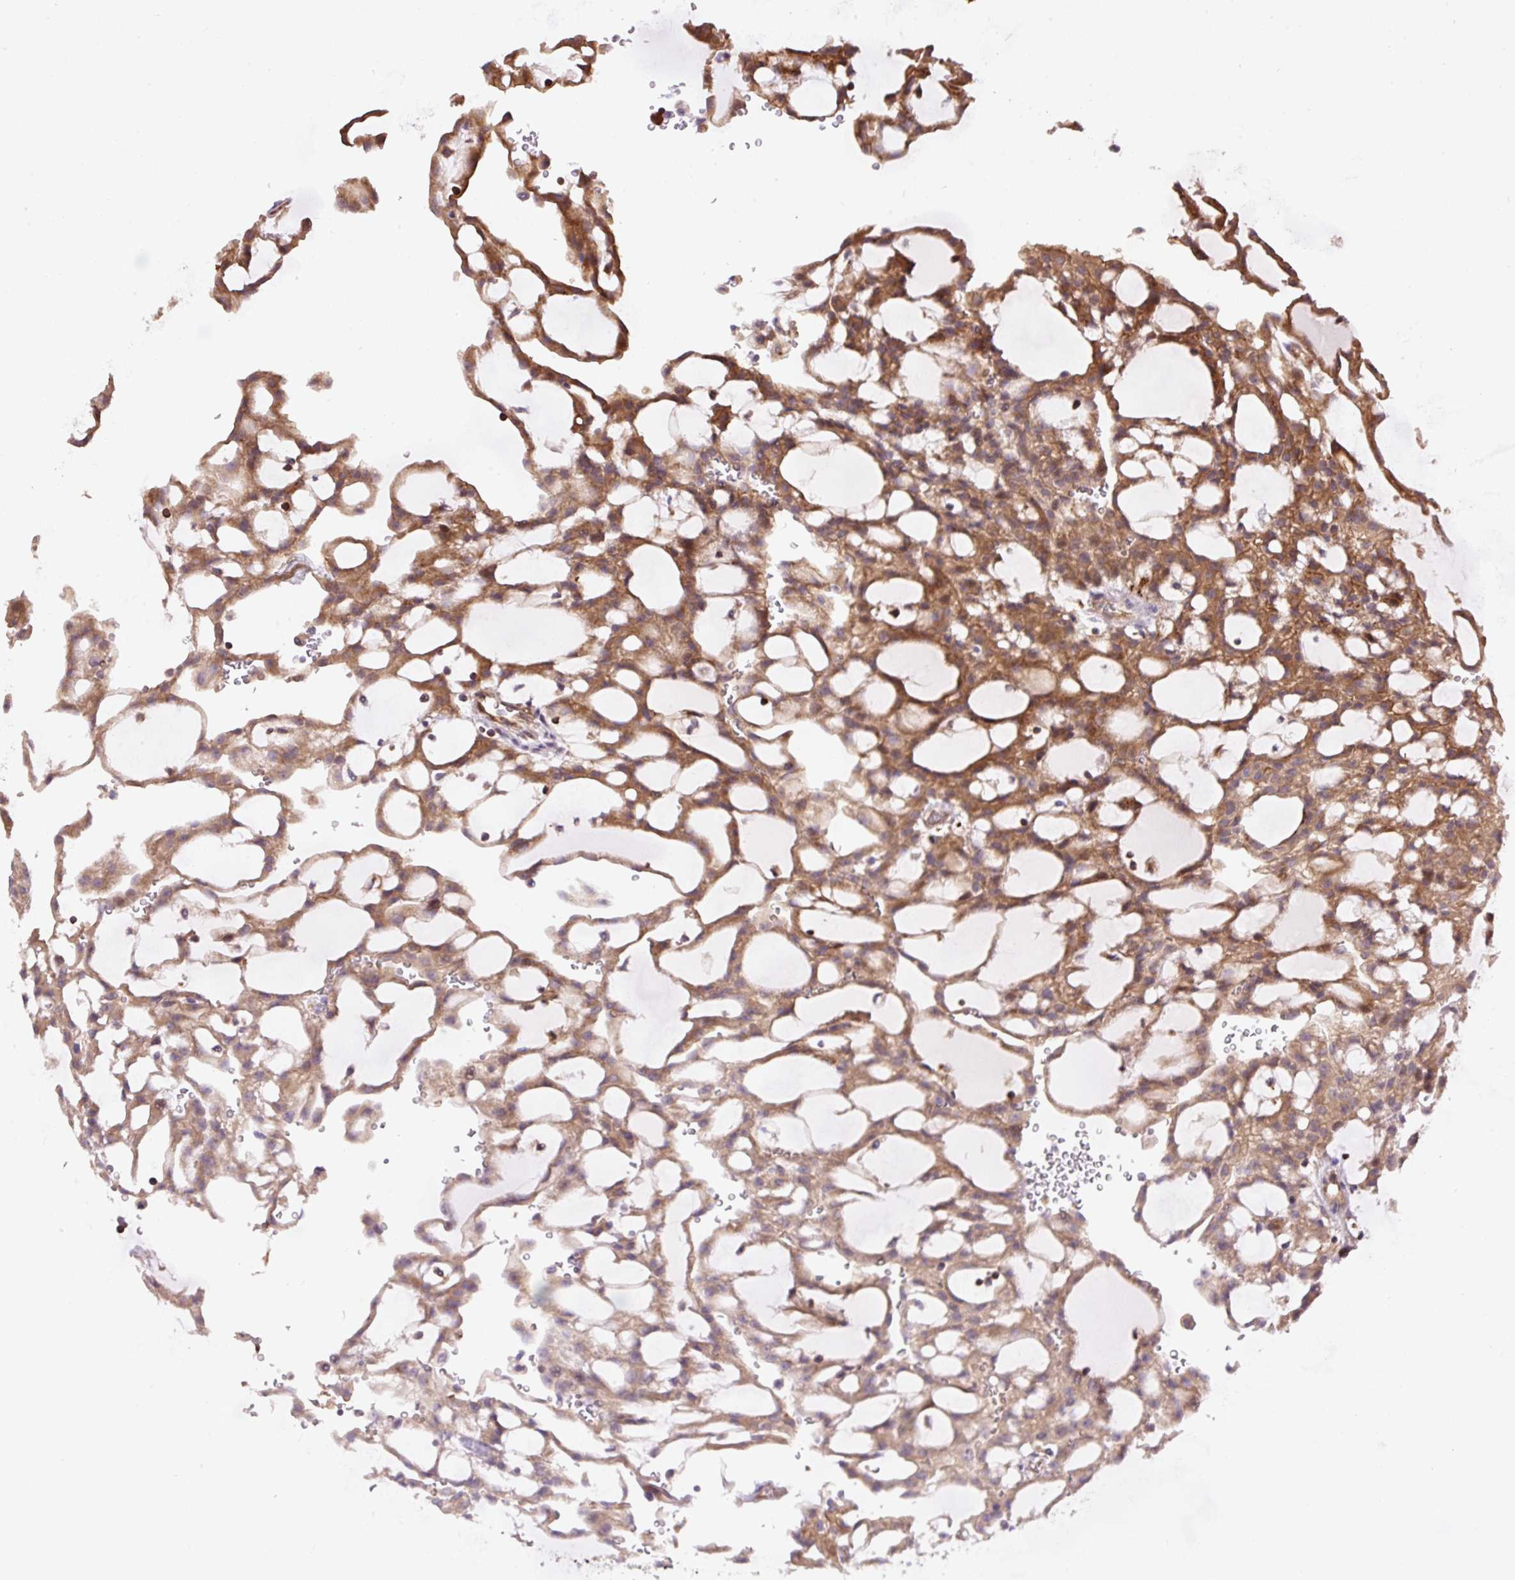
{"staining": {"intensity": "strong", "quantity": "25%-75%", "location": "cytoplasmic/membranous"}, "tissue": "renal cancer", "cell_type": "Tumor cells", "image_type": "cancer", "snomed": [{"axis": "morphology", "description": "Adenocarcinoma, NOS"}, {"axis": "topography", "description": "Kidney"}], "caption": "The micrograph displays staining of adenocarcinoma (renal), revealing strong cytoplasmic/membranous protein positivity (brown color) within tumor cells. (Stains: DAB in brown, nuclei in blue, Microscopy: brightfield microscopy at high magnification).", "gene": "PPME1", "patient": {"sex": "male", "age": 63}}